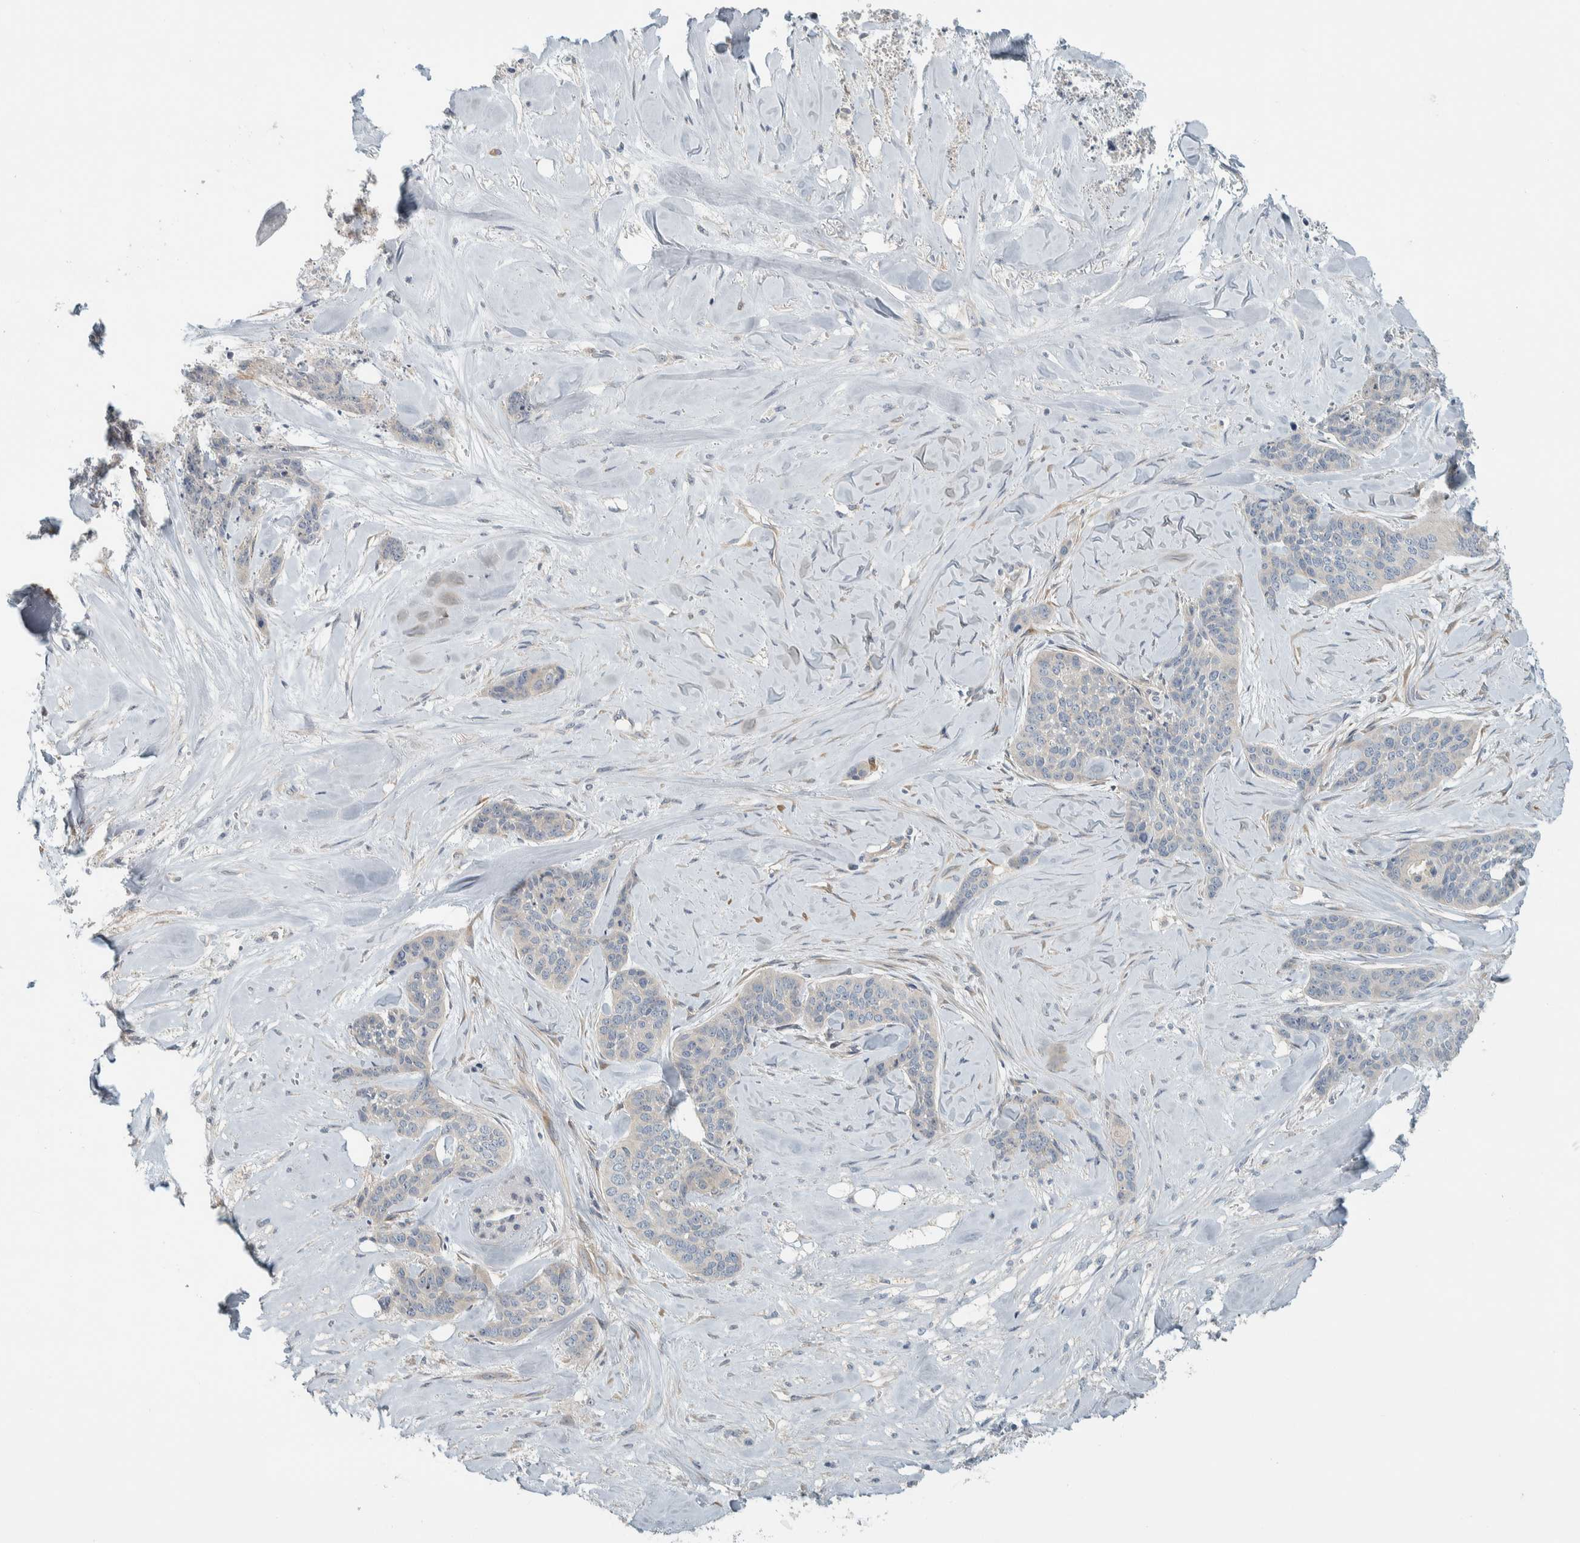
{"staining": {"intensity": "negative", "quantity": "none", "location": "none"}, "tissue": "skin cancer", "cell_type": "Tumor cells", "image_type": "cancer", "snomed": [{"axis": "morphology", "description": "Basal cell carcinoma"}, {"axis": "topography", "description": "Skin"}], "caption": "The micrograph displays no significant positivity in tumor cells of skin cancer.", "gene": "HGS", "patient": {"sex": "female", "age": 64}}